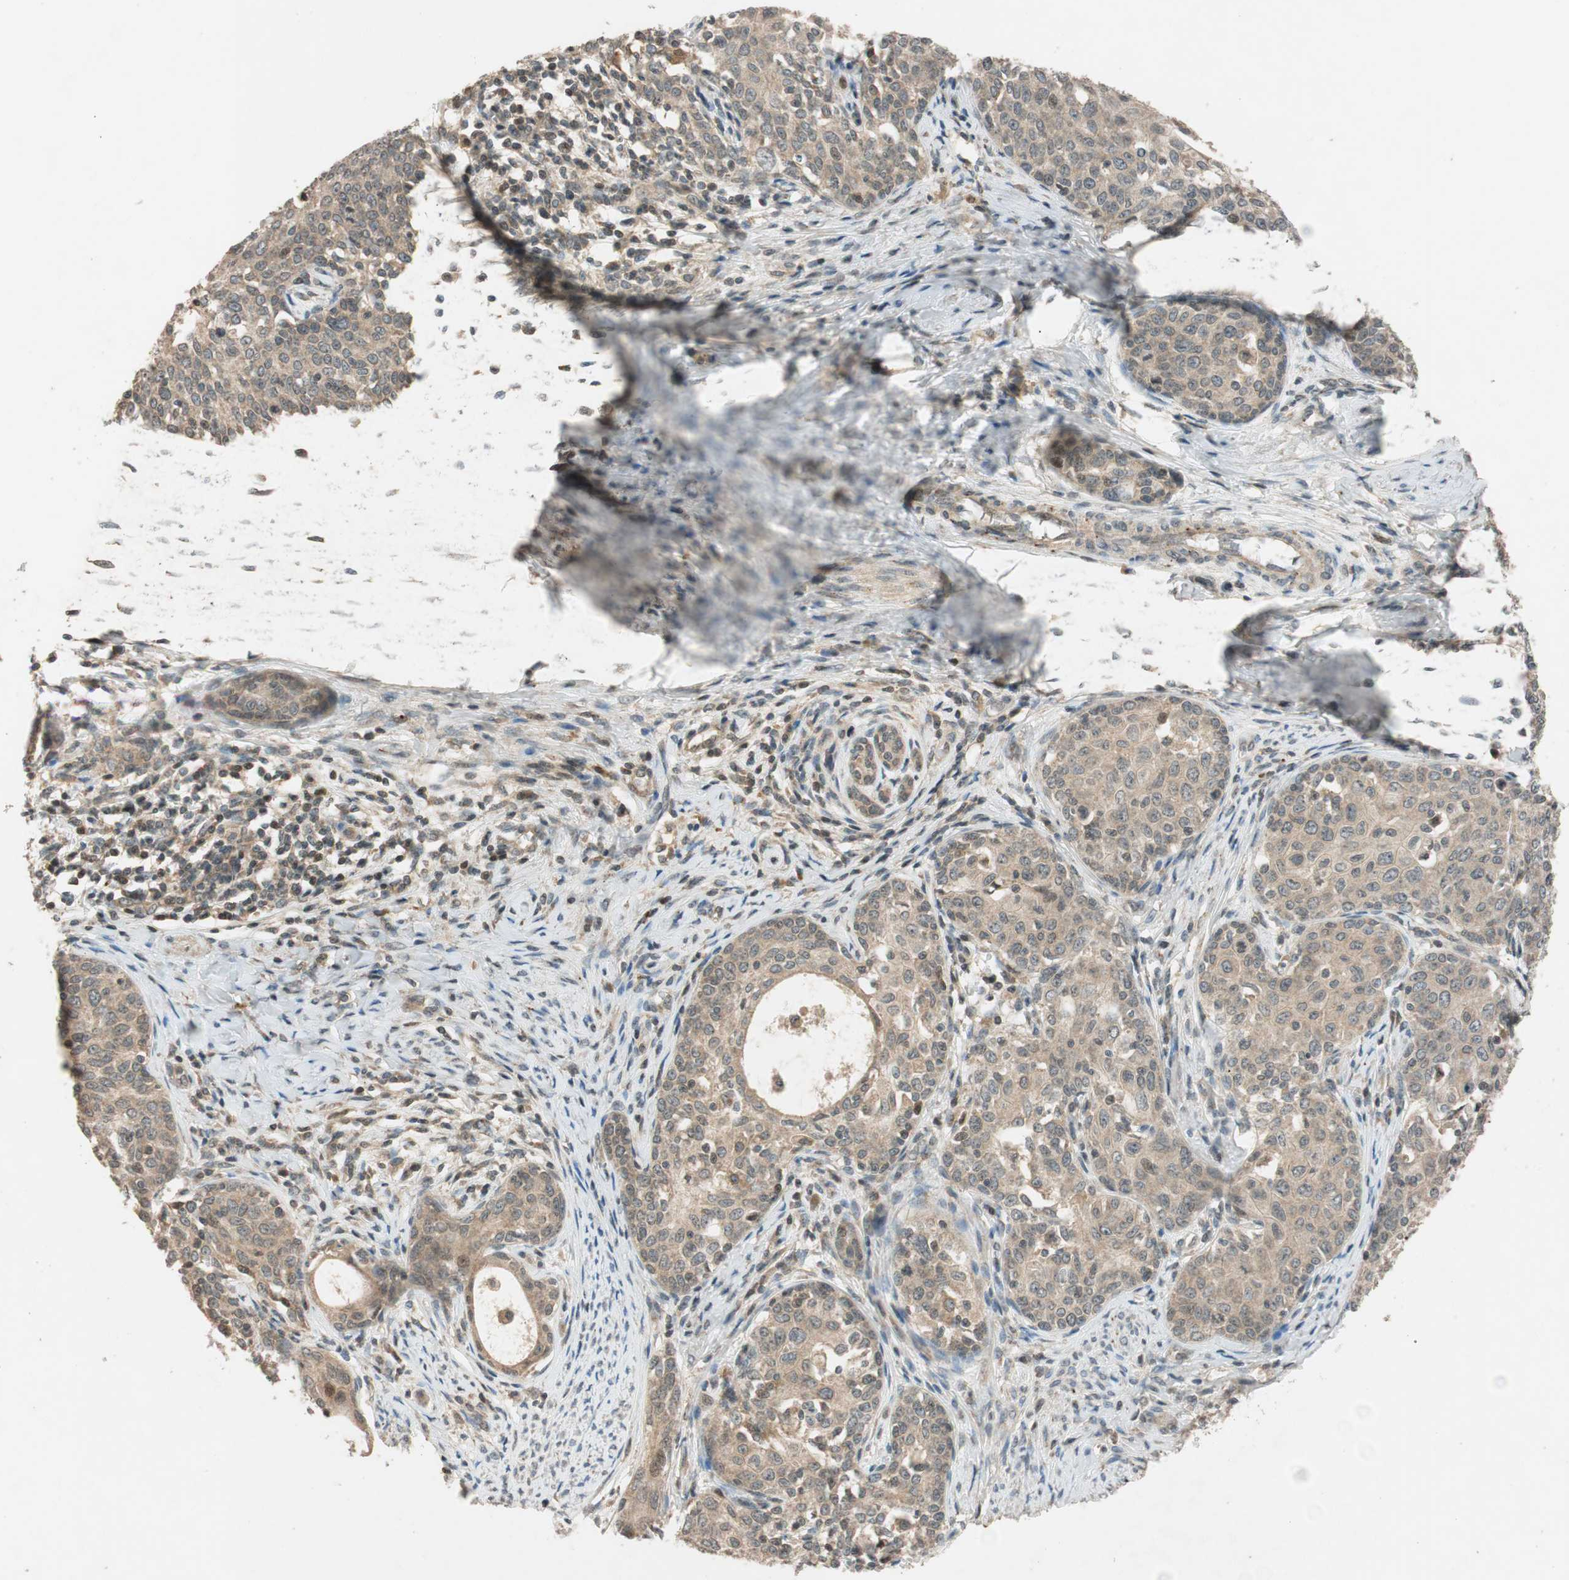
{"staining": {"intensity": "moderate", "quantity": ">75%", "location": "cytoplasmic/membranous"}, "tissue": "cervical cancer", "cell_type": "Tumor cells", "image_type": "cancer", "snomed": [{"axis": "morphology", "description": "Squamous cell carcinoma, NOS"}, {"axis": "morphology", "description": "Adenocarcinoma, NOS"}, {"axis": "topography", "description": "Cervix"}], "caption": "This is an image of immunohistochemistry staining of cervical cancer, which shows moderate expression in the cytoplasmic/membranous of tumor cells.", "gene": "GLB1", "patient": {"sex": "female", "age": 52}}